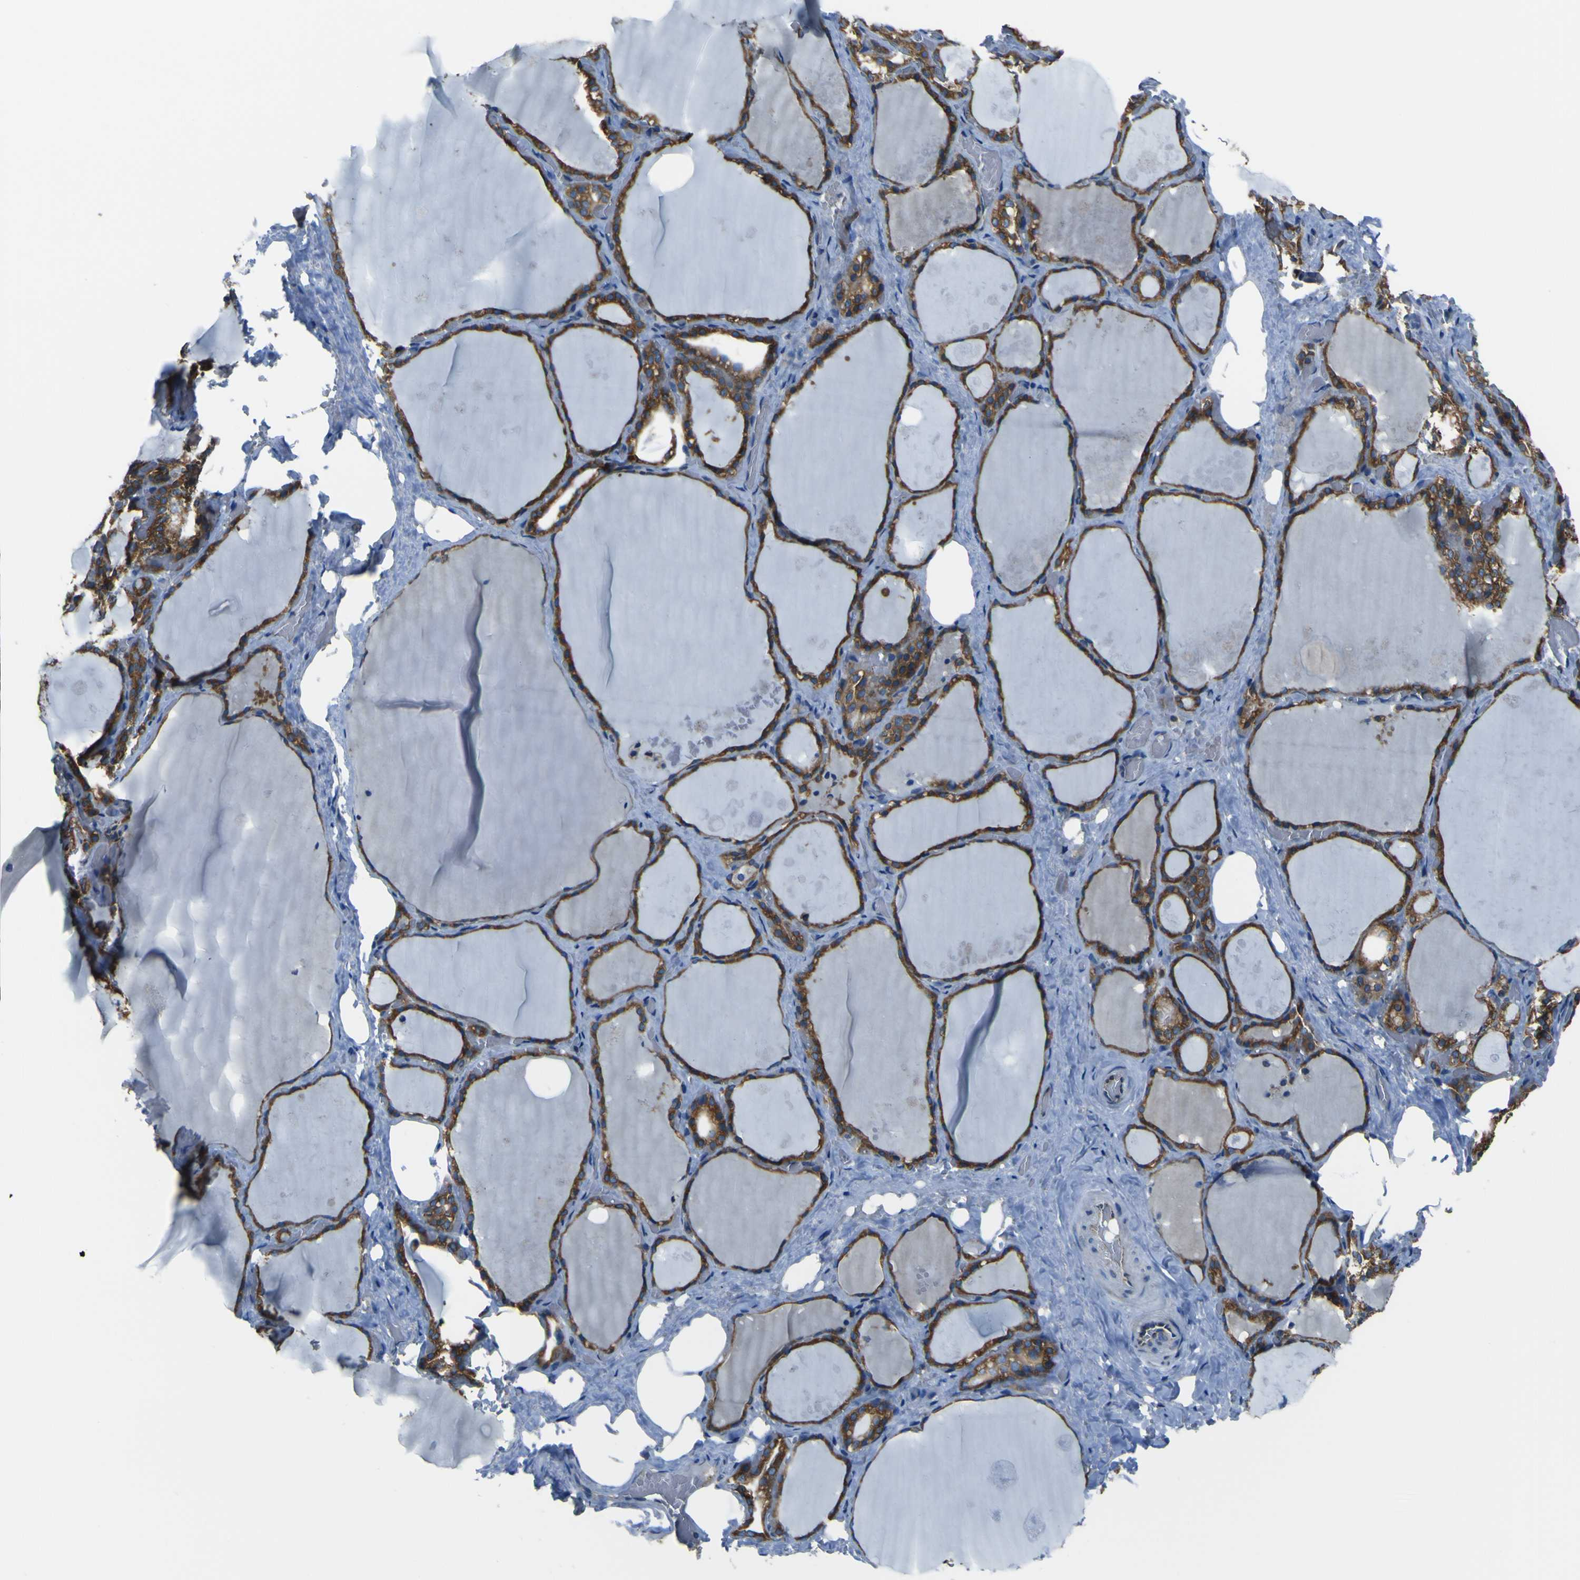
{"staining": {"intensity": "strong", "quantity": ">75%", "location": "cytoplasmic/membranous"}, "tissue": "thyroid gland", "cell_type": "Glandular cells", "image_type": "normal", "snomed": [{"axis": "morphology", "description": "Normal tissue, NOS"}, {"axis": "topography", "description": "Thyroid gland"}], "caption": "IHC of benign human thyroid gland exhibits high levels of strong cytoplasmic/membranous positivity in approximately >75% of glandular cells.", "gene": "STIM1", "patient": {"sex": "male", "age": 61}}